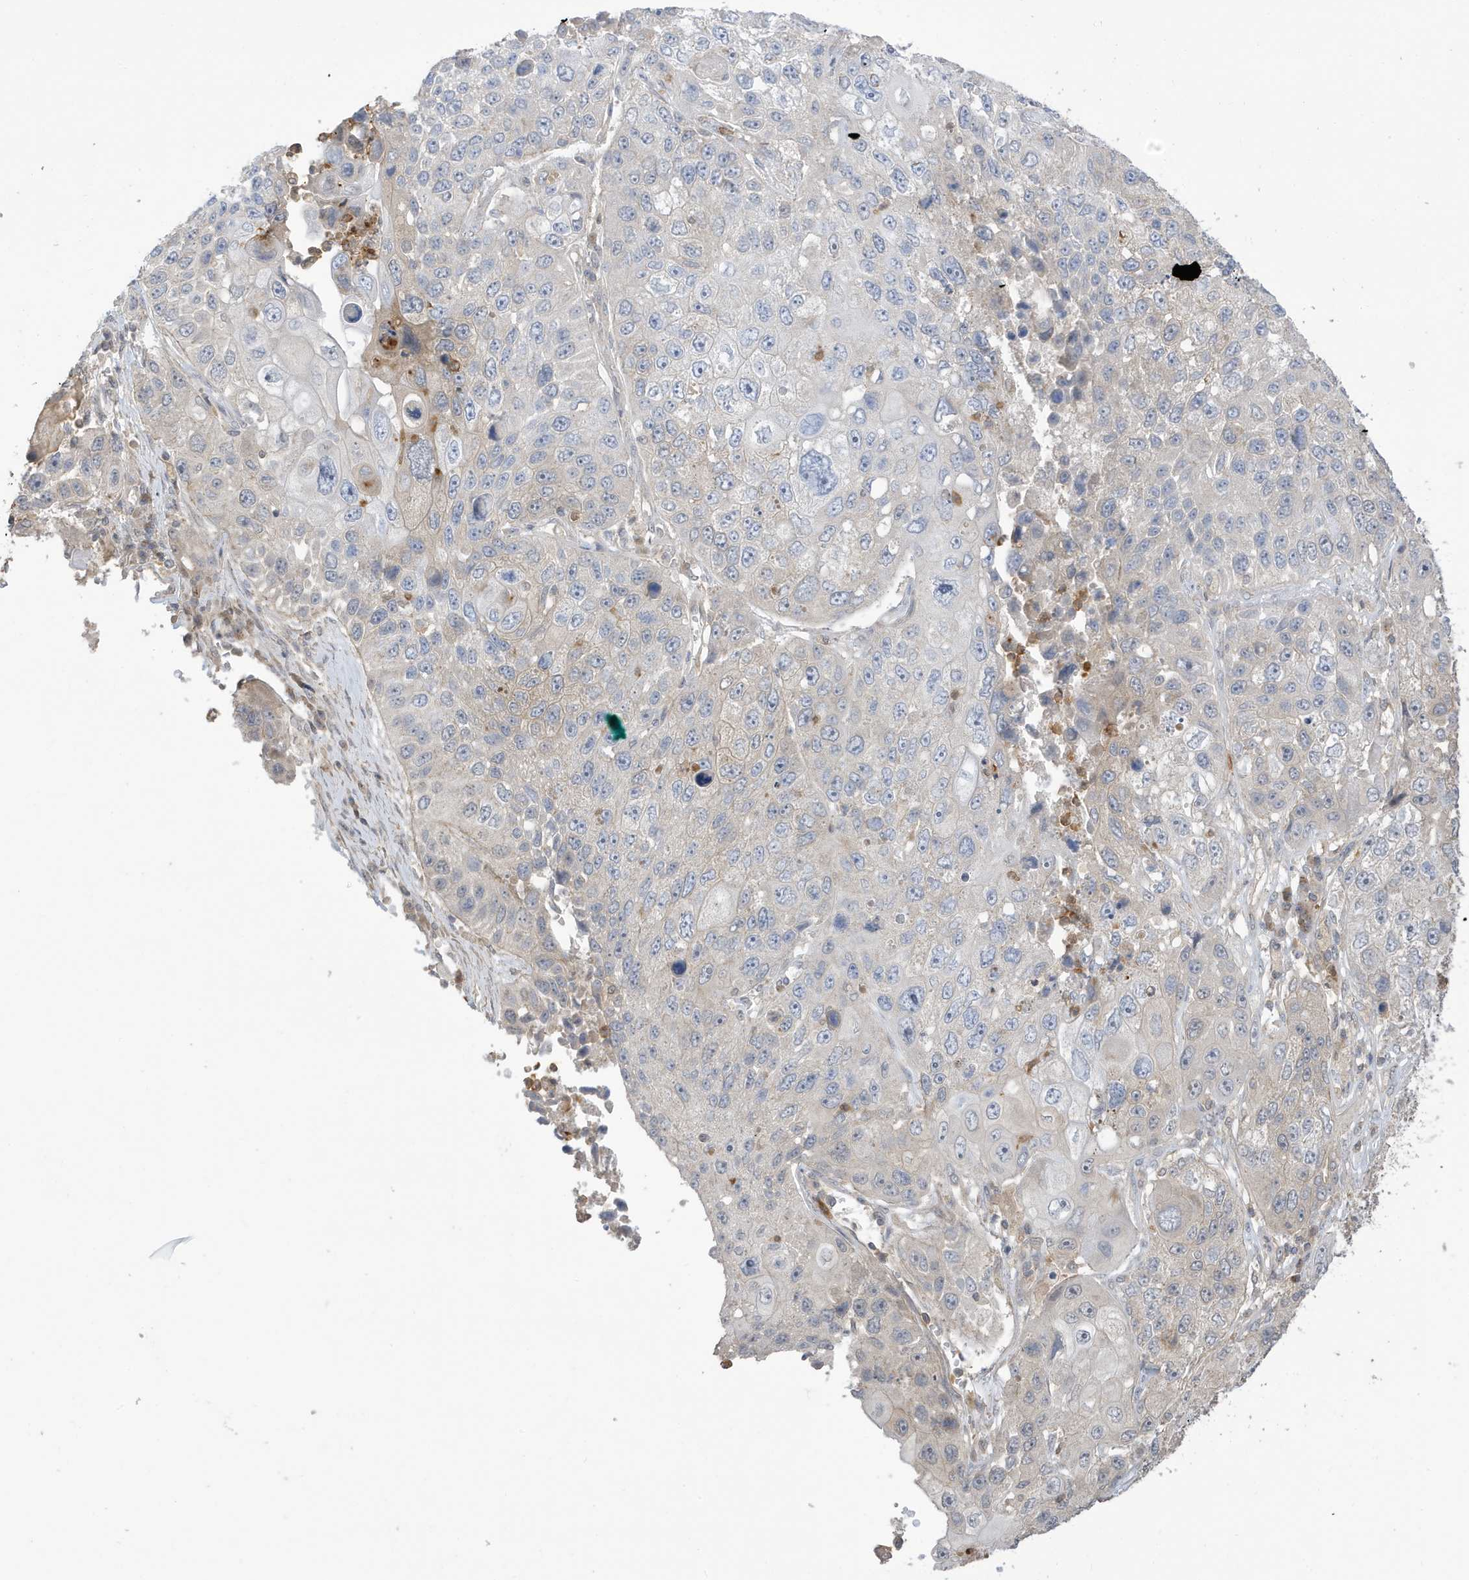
{"staining": {"intensity": "negative", "quantity": "none", "location": "none"}, "tissue": "lung cancer", "cell_type": "Tumor cells", "image_type": "cancer", "snomed": [{"axis": "morphology", "description": "Squamous cell carcinoma, NOS"}, {"axis": "topography", "description": "Lung"}], "caption": "DAB immunohistochemical staining of human lung squamous cell carcinoma shows no significant expression in tumor cells.", "gene": "TAB3", "patient": {"sex": "male", "age": 61}}